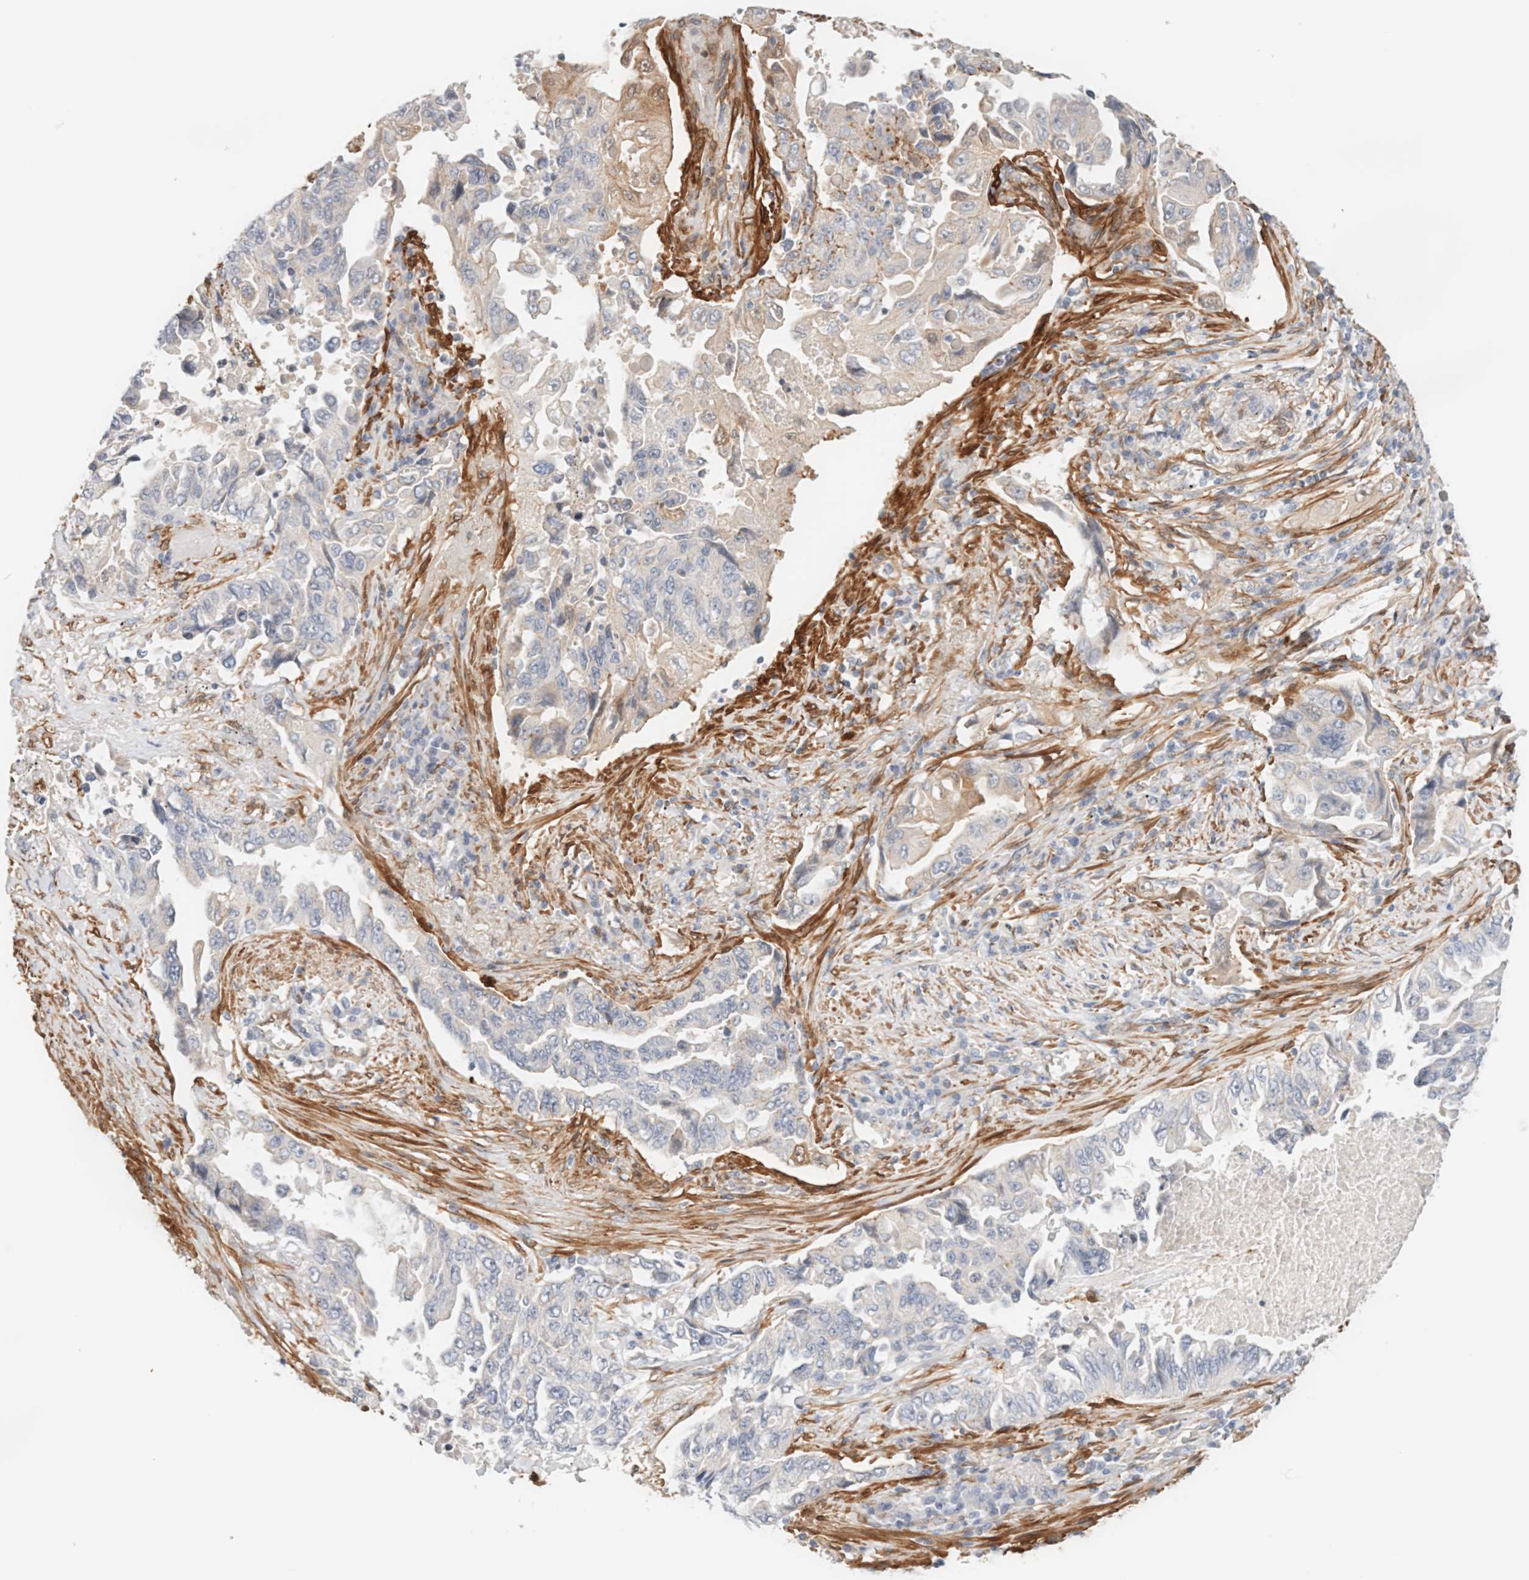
{"staining": {"intensity": "negative", "quantity": "none", "location": "none"}, "tissue": "lung cancer", "cell_type": "Tumor cells", "image_type": "cancer", "snomed": [{"axis": "morphology", "description": "Adenocarcinoma, NOS"}, {"axis": "topography", "description": "Lung"}], "caption": "Immunohistochemical staining of human lung adenocarcinoma reveals no significant staining in tumor cells. (Brightfield microscopy of DAB immunohistochemistry (IHC) at high magnification).", "gene": "LMCD1", "patient": {"sex": "female", "age": 51}}